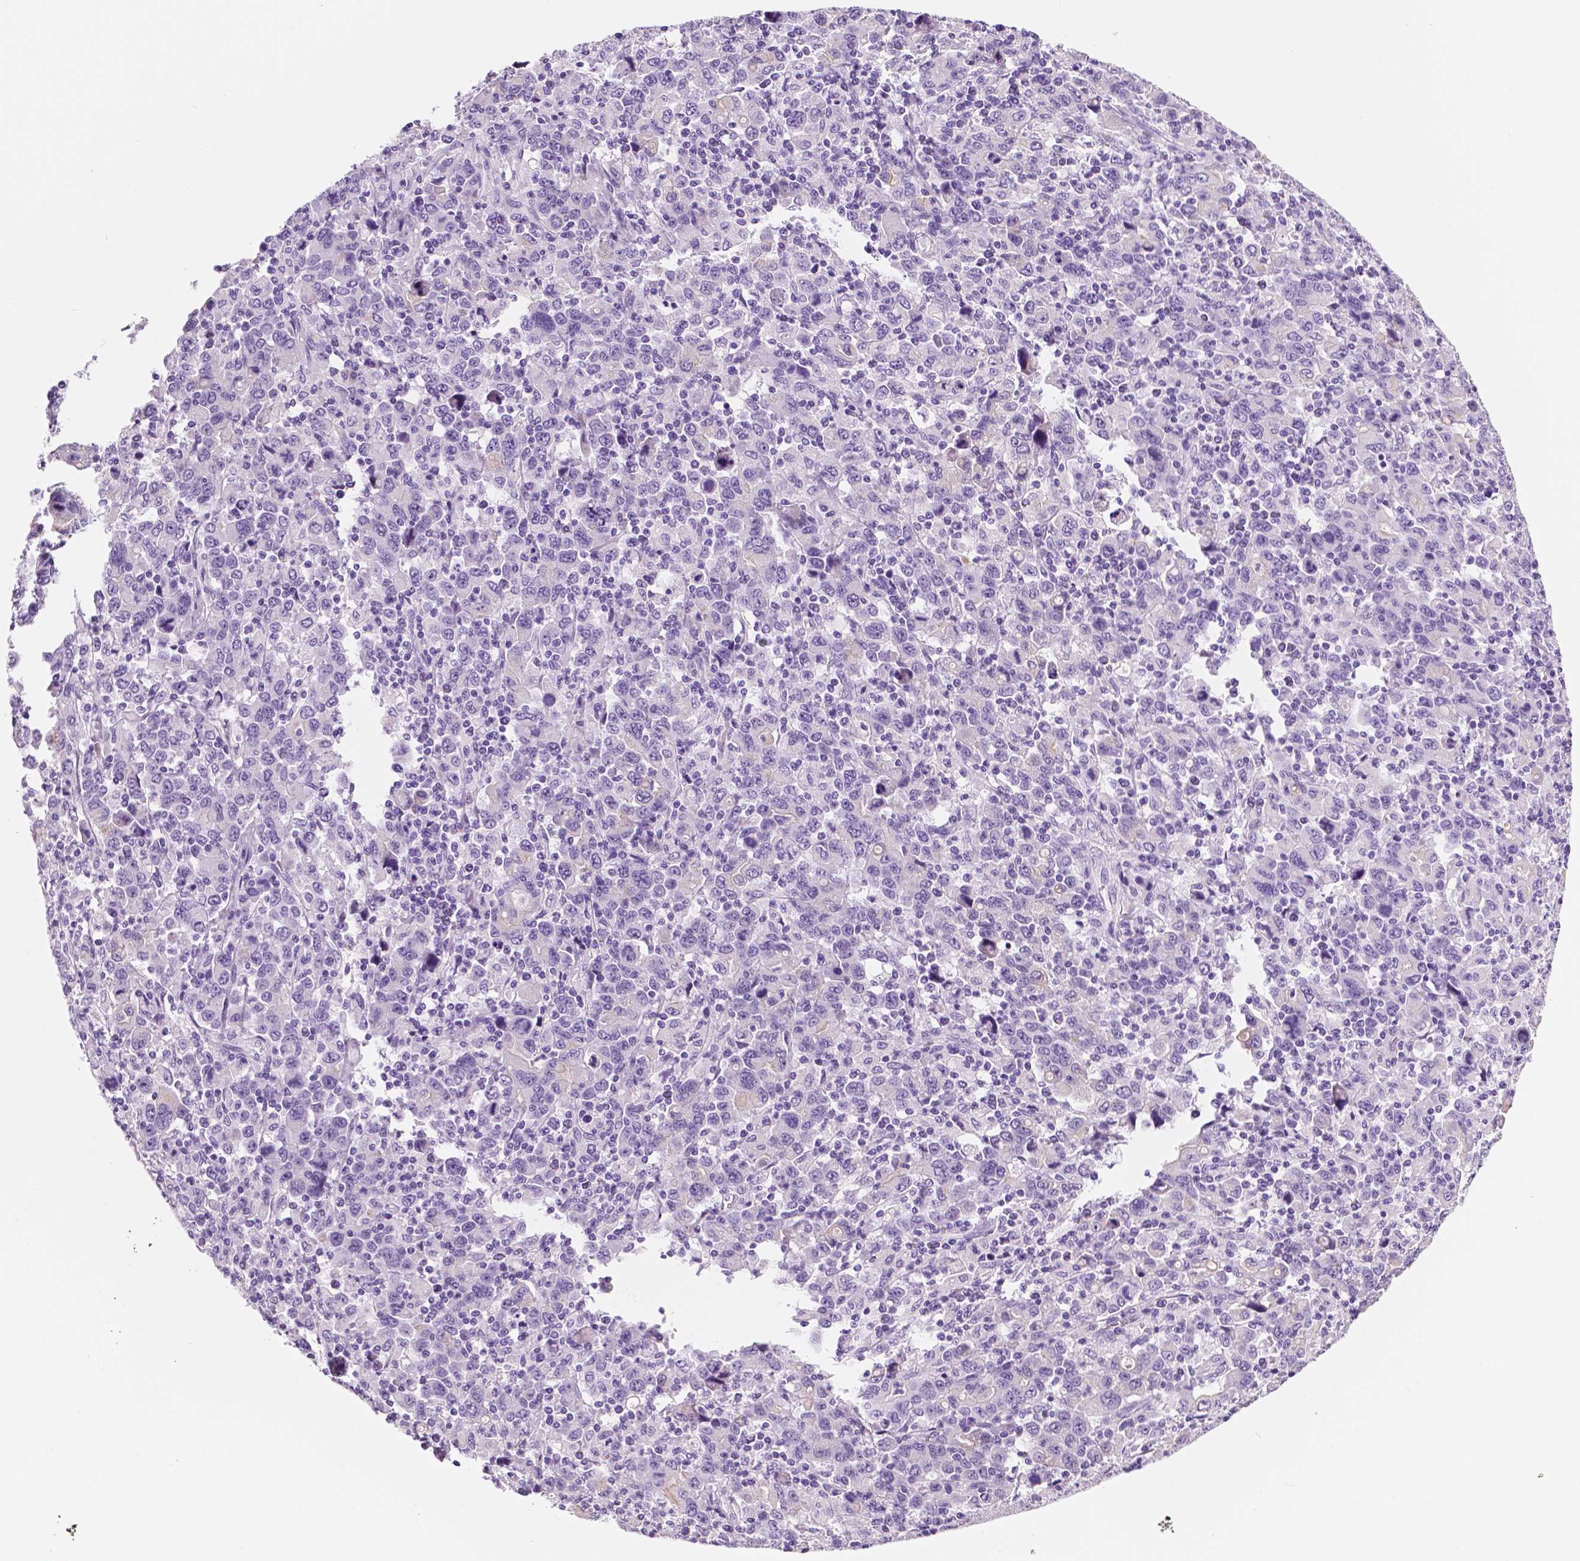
{"staining": {"intensity": "weak", "quantity": "<25%", "location": "cytoplasmic/membranous"}, "tissue": "stomach cancer", "cell_type": "Tumor cells", "image_type": "cancer", "snomed": [{"axis": "morphology", "description": "Adenocarcinoma, NOS"}, {"axis": "topography", "description": "Stomach, upper"}], "caption": "The histopathology image reveals no staining of tumor cells in stomach cancer.", "gene": "PPL", "patient": {"sex": "male", "age": 69}}